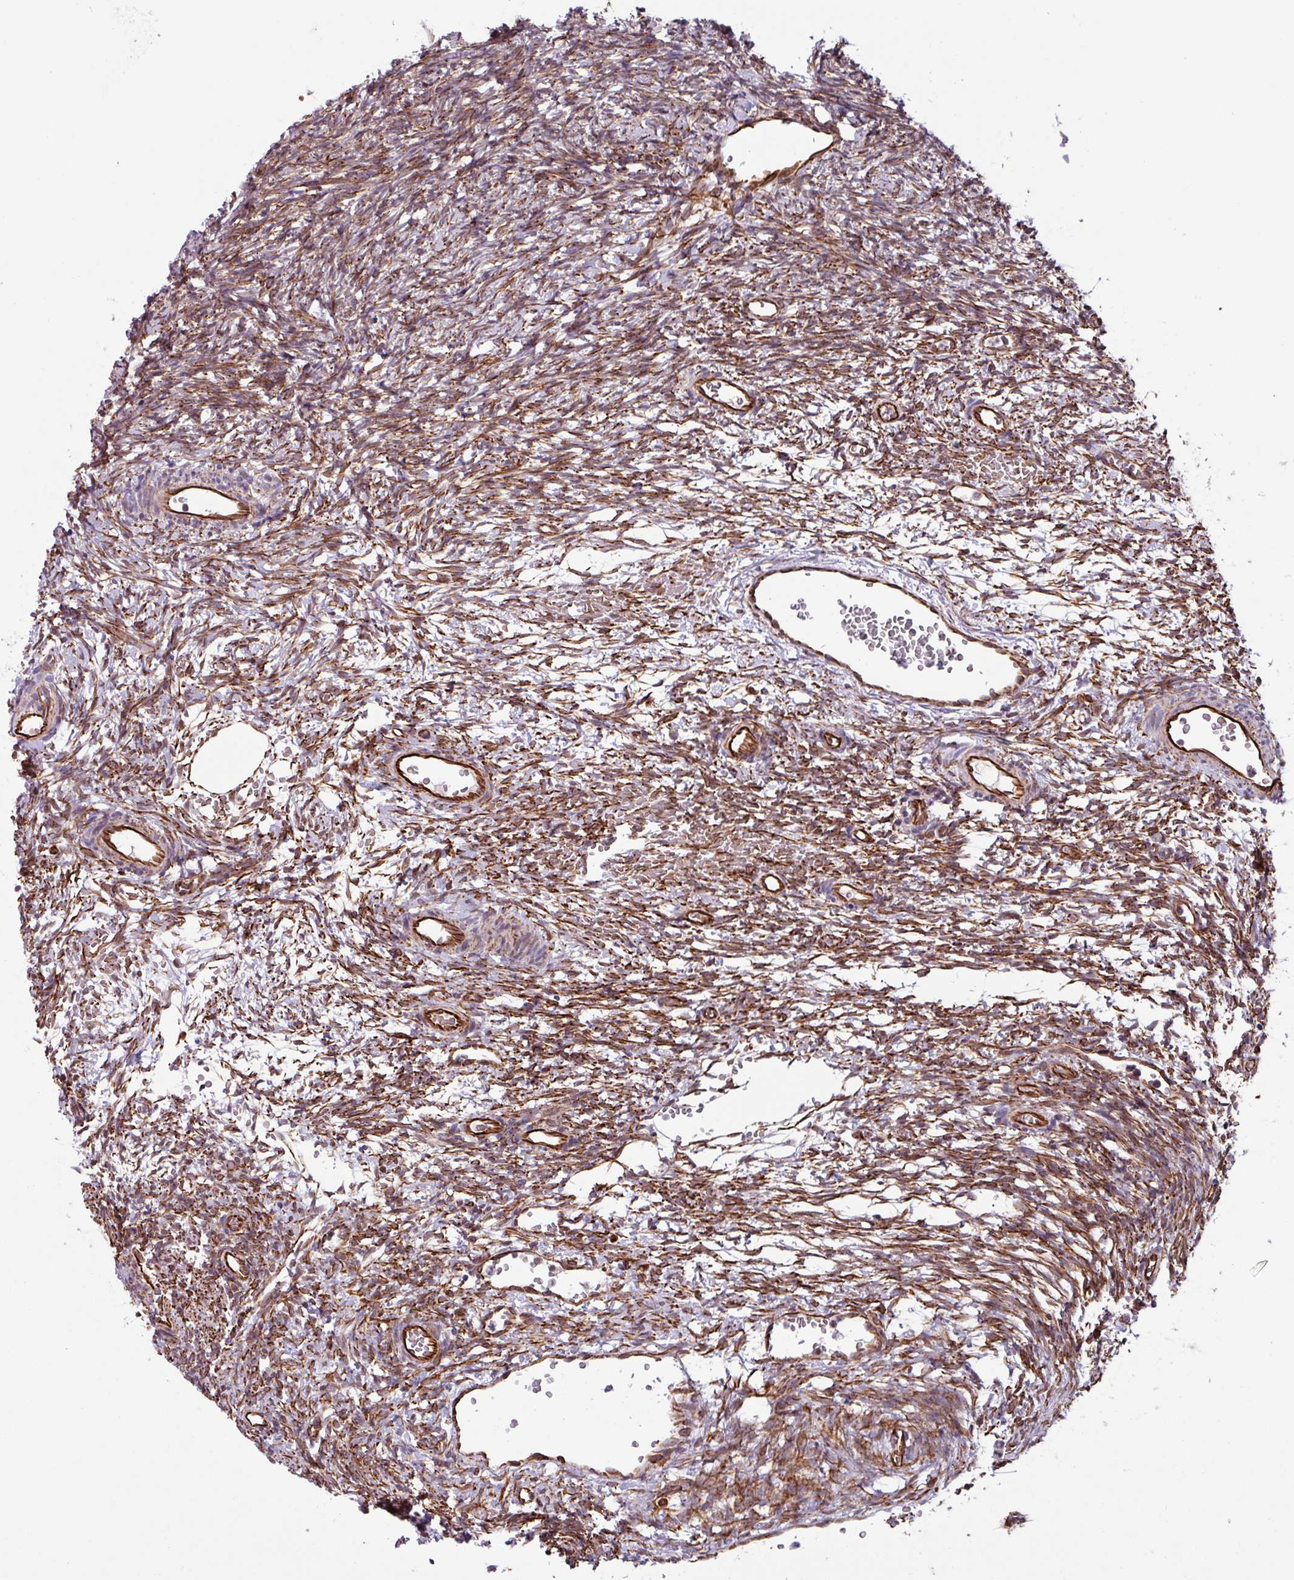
{"staining": {"intensity": "moderate", "quantity": "25%-75%", "location": "cytoplasmic/membranous"}, "tissue": "ovary", "cell_type": "Ovarian stroma cells", "image_type": "normal", "snomed": [{"axis": "morphology", "description": "Normal tissue, NOS"}, {"axis": "topography", "description": "Ovary"}], "caption": "Protein analysis of unremarkable ovary exhibits moderate cytoplasmic/membranous staining in approximately 25%-75% of ovarian stroma cells.", "gene": "CHD3", "patient": {"sex": "female", "age": 39}}